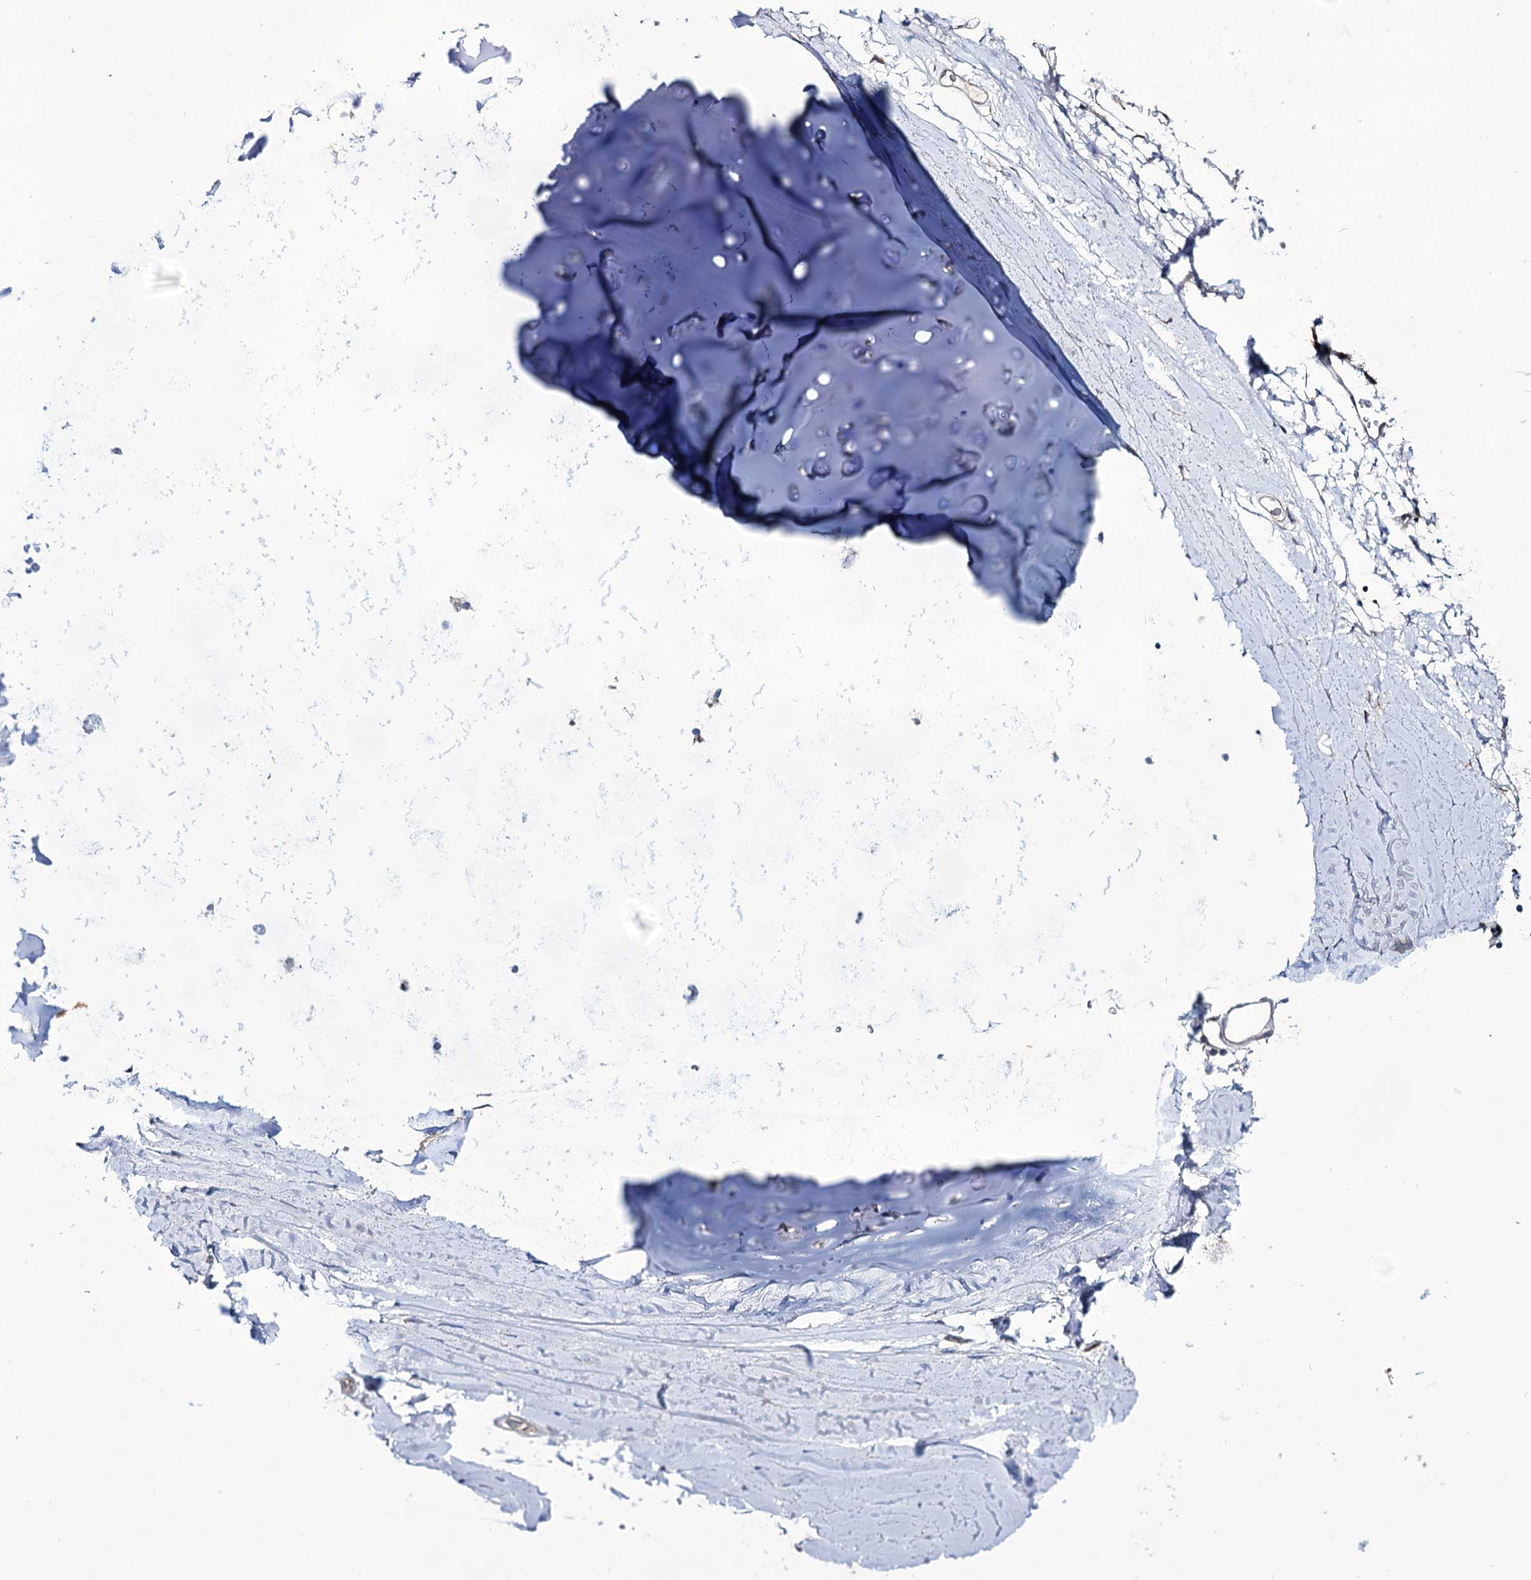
{"staining": {"intensity": "negative", "quantity": "none", "location": "none"}, "tissue": "adipose tissue", "cell_type": "Adipocytes", "image_type": "normal", "snomed": [{"axis": "morphology", "description": "Normal tissue, NOS"}, {"axis": "topography", "description": "Lymph node"}, {"axis": "topography", "description": "Bronchus"}], "caption": "Benign adipose tissue was stained to show a protein in brown. There is no significant expression in adipocytes.", "gene": "SEC24A", "patient": {"sex": "male", "age": 63}}